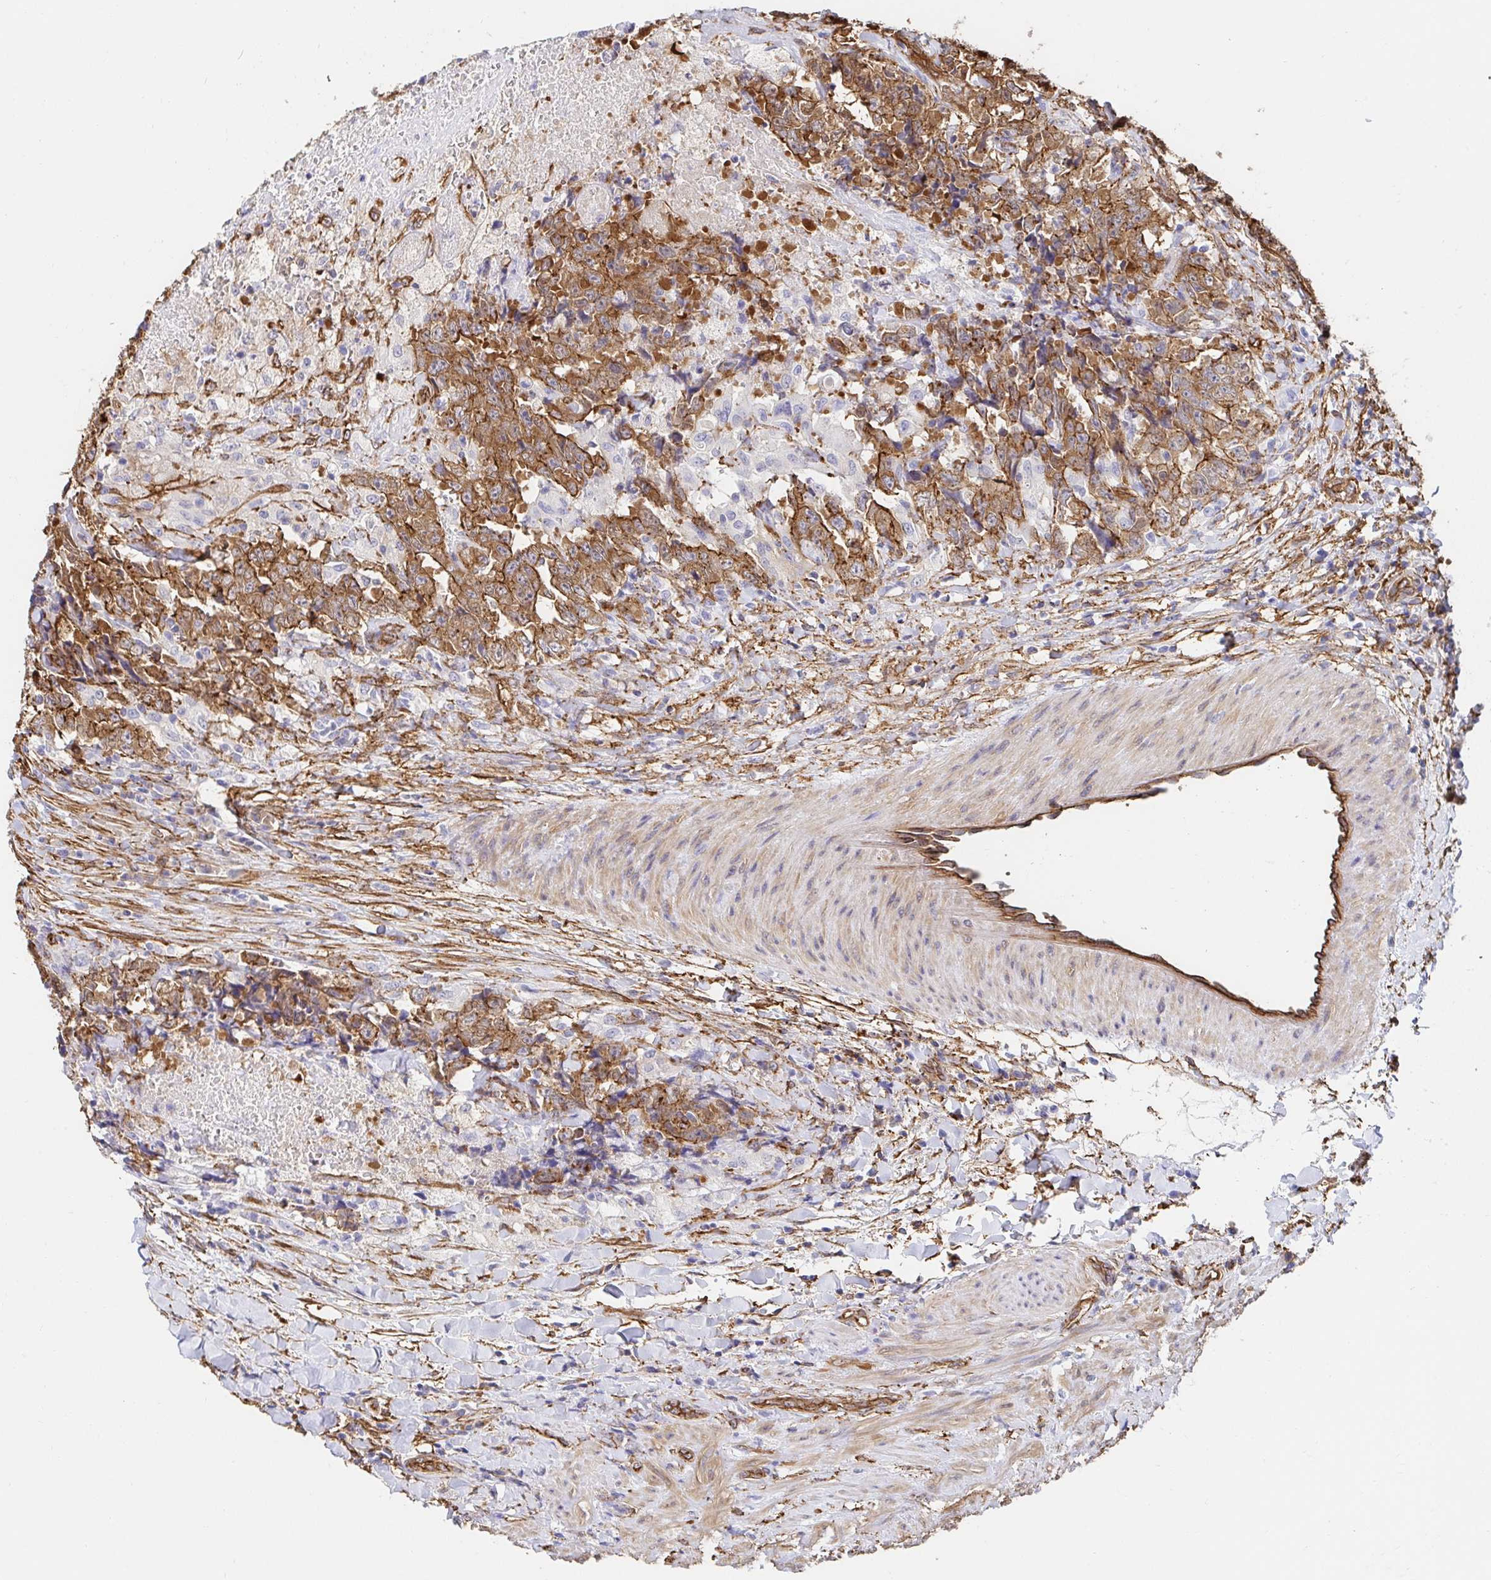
{"staining": {"intensity": "moderate", "quantity": ">75%", "location": "cytoplasmic/membranous"}, "tissue": "testis cancer", "cell_type": "Tumor cells", "image_type": "cancer", "snomed": [{"axis": "morphology", "description": "Carcinoma, Embryonal, NOS"}, {"axis": "topography", "description": "Testis"}], "caption": "Embryonal carcinoma (testis) stained with immunohistochemistry (IHC) reveals moderate cytoplasmic/membranous expression in about >75% of tumor cells. (DAB = brown stain, brightfield microscopy at high magnification).", "gene": "CTTN", "patient": {"sex": "male", "age": 24}}